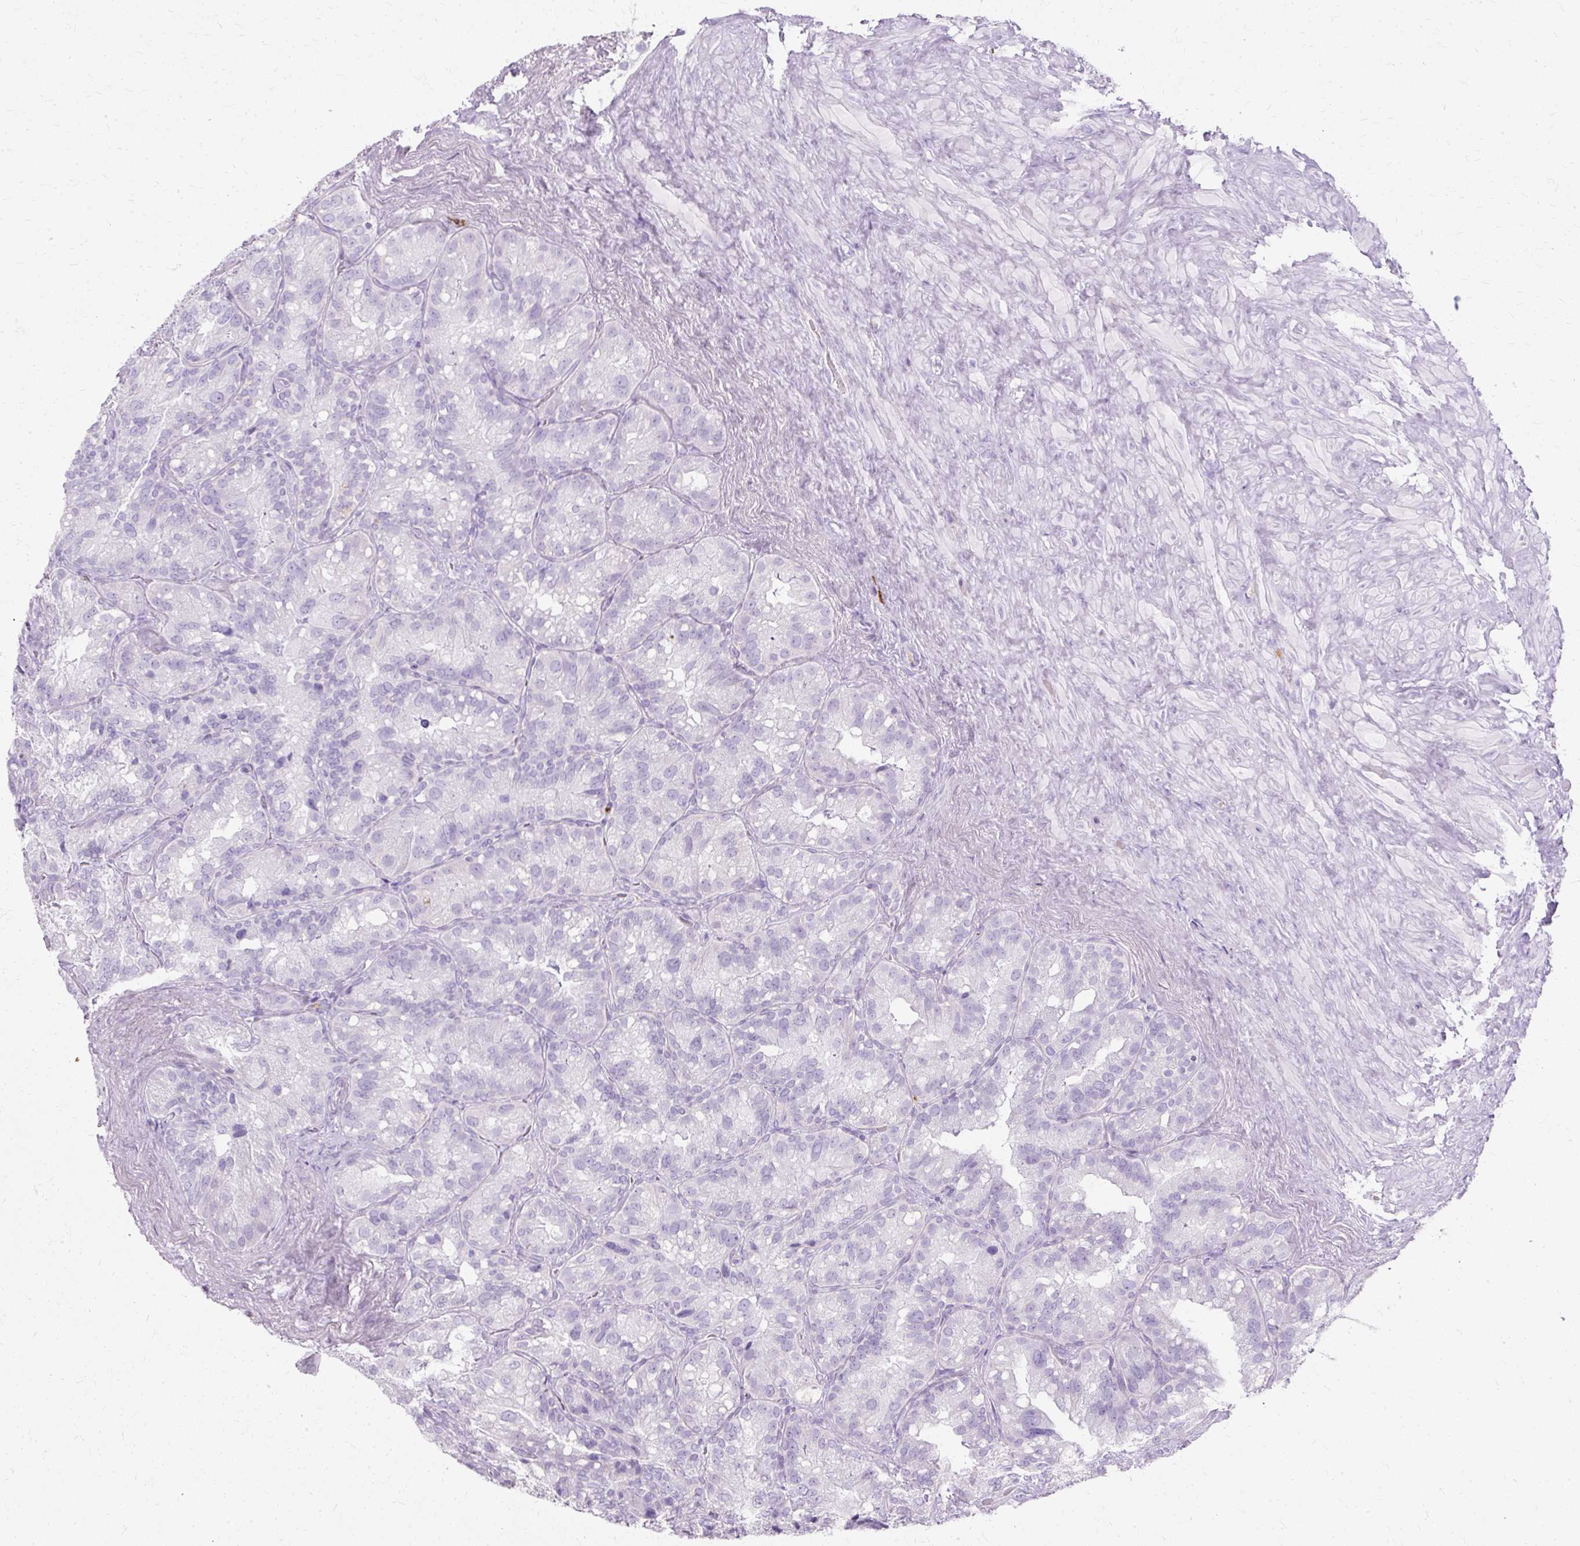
{"staining": {"intensity": "negative", "quantity": "none", "location": "none"}, "tissue": "seminal vesicle", "cell_type": "Glandular cells", "image_type": "normal", "snomed": [{"axis": "morphology", "description": "Normal tissue, NOS"}, {"axis": "topography", "description": "Seminal veicle"}], "caption": "DAB (3,3'-diaminobenzidine) immunohistochemical staining of unremarkable human seminal vesicle exhibits no significant expression in glandular cells. (DAB IHC with hematoxylin counter stain).", "gene": "DEFA1B", "patient": {"sex": "male", "age": 69}}